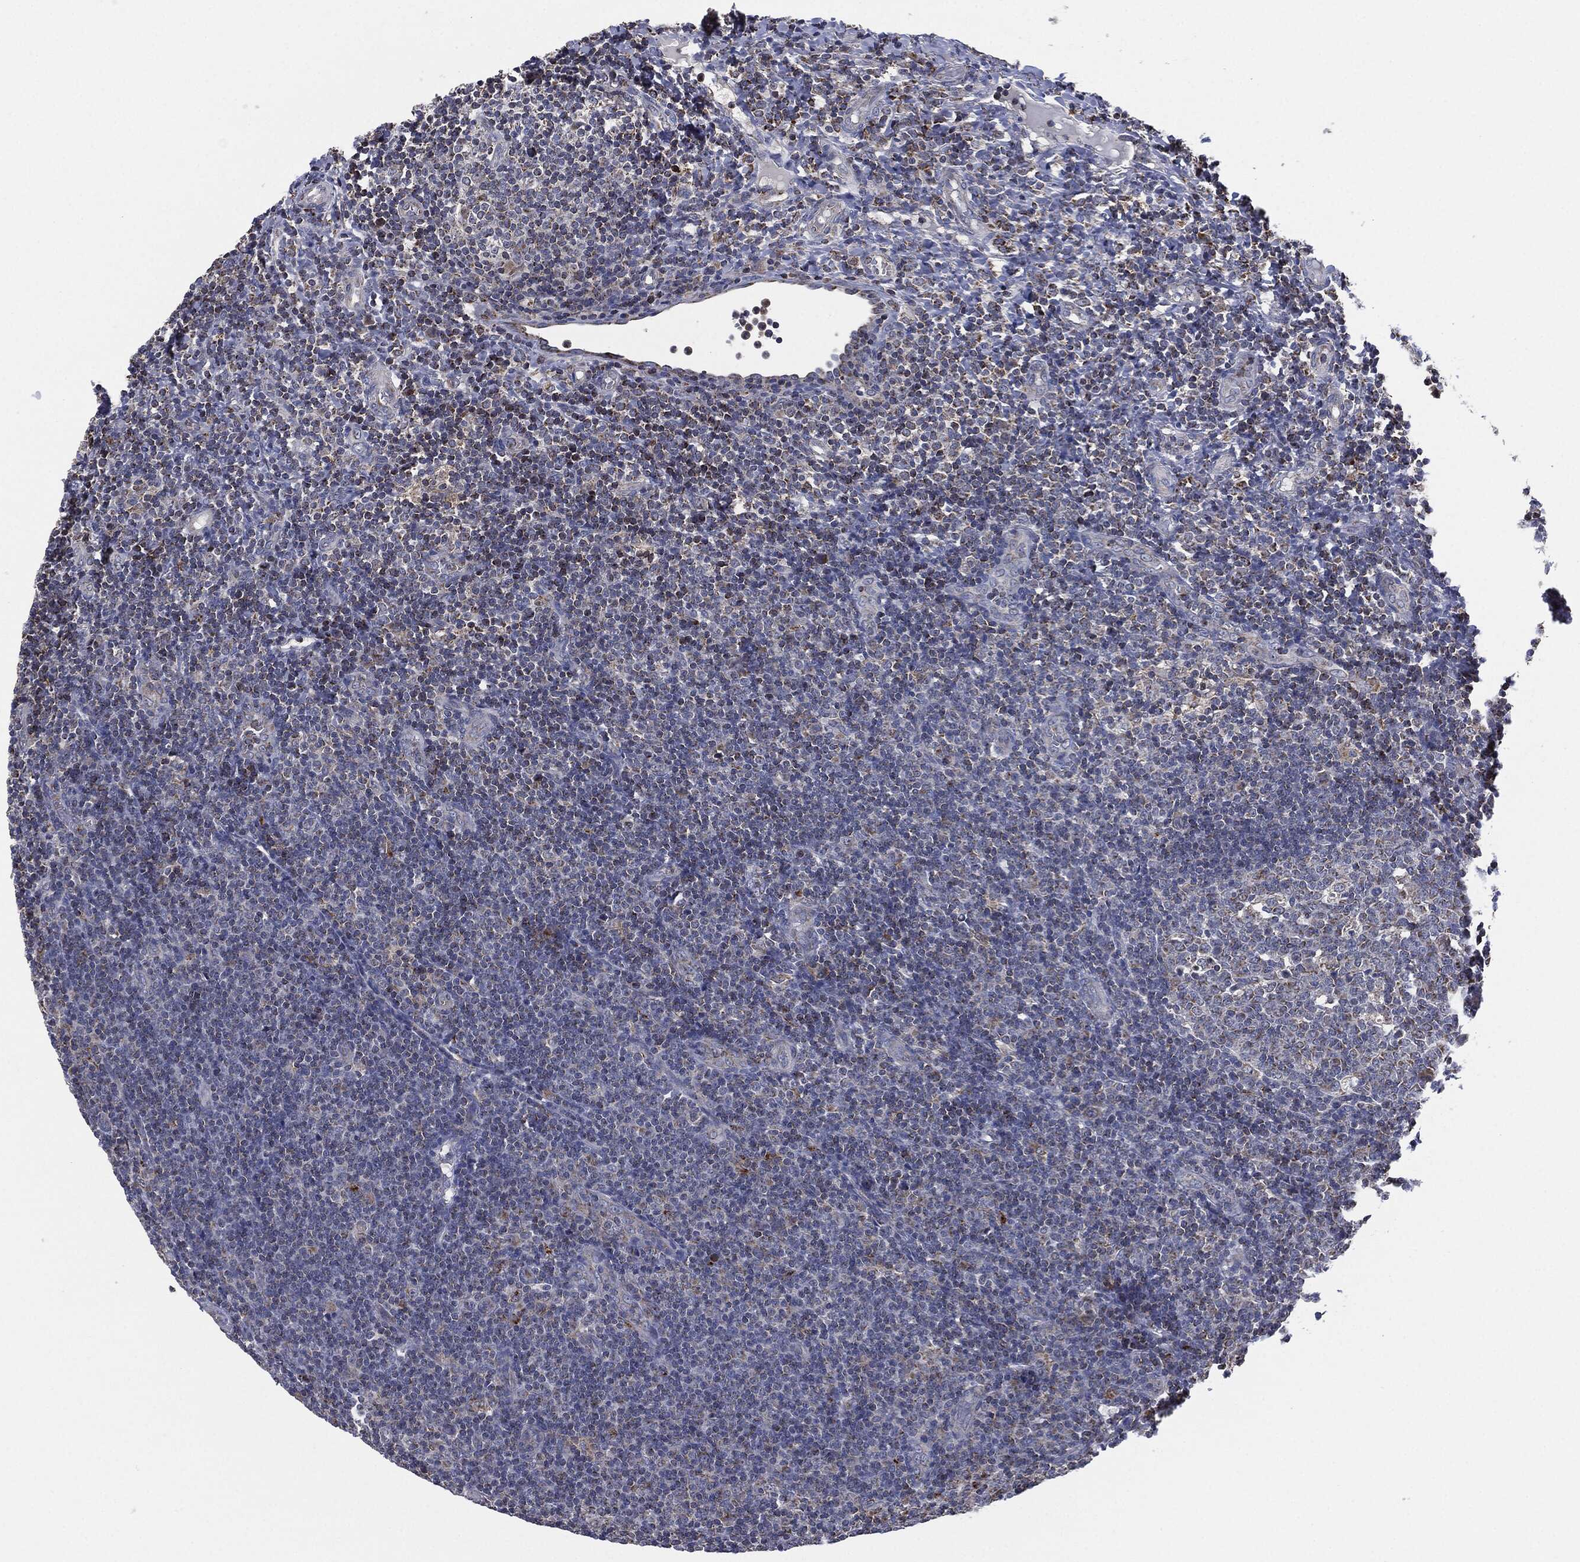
{"staining": {"intensity": "negative", "quantity": "none", "location": "none"}, "tissue": "tonsil", "cell_type": "Germinal center cells", "image_type": "normal", "snomed": [{"axis": "morphology", "description": "Normal tissue, NOS"}, {"axis": "topography", "description": "Tonsil"}], "caption": "Image shows no significant protein staining in germinal center cells of normal tonsil.", "gene": "NDUFV2", "patient": {"sex": "female", "age": 5}}